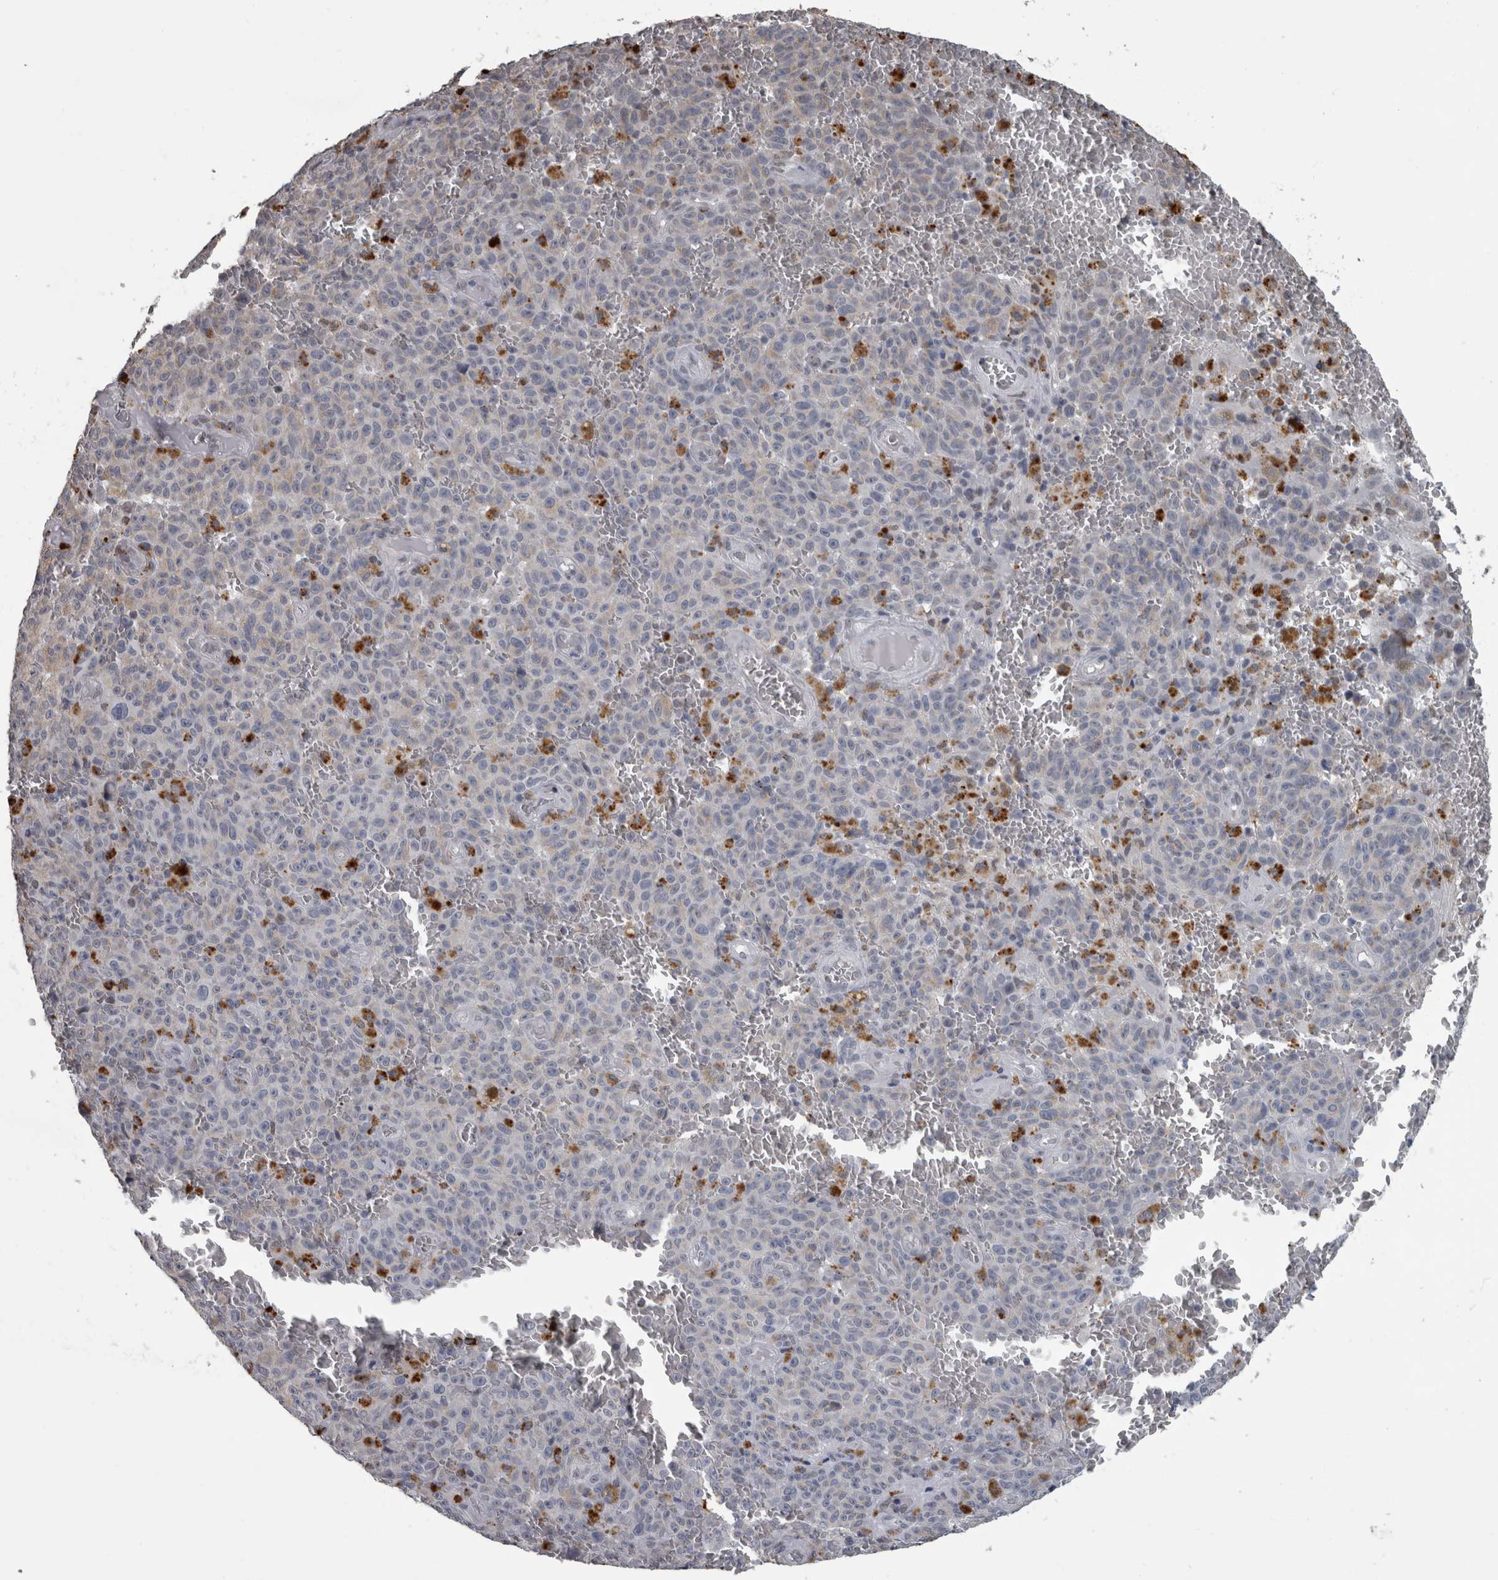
{"staining": {"intensity": "negative", "quantity": "none", "location": "none"}, "tissue": "melanoma", "cell_type": "Tumor cells", "image_type": "cancer", "snomed": [{"axis": "morphology", "description": "Malignant melanoma, NOS"}, {"axis": "topography", "description": "Skin"}], "caption": "IHC of human melanoma shows no expression in tumor cells. (DAB IHC, high magnification).", "gene": "NAAA", "patient": {"sex": "female", "age": 82}}